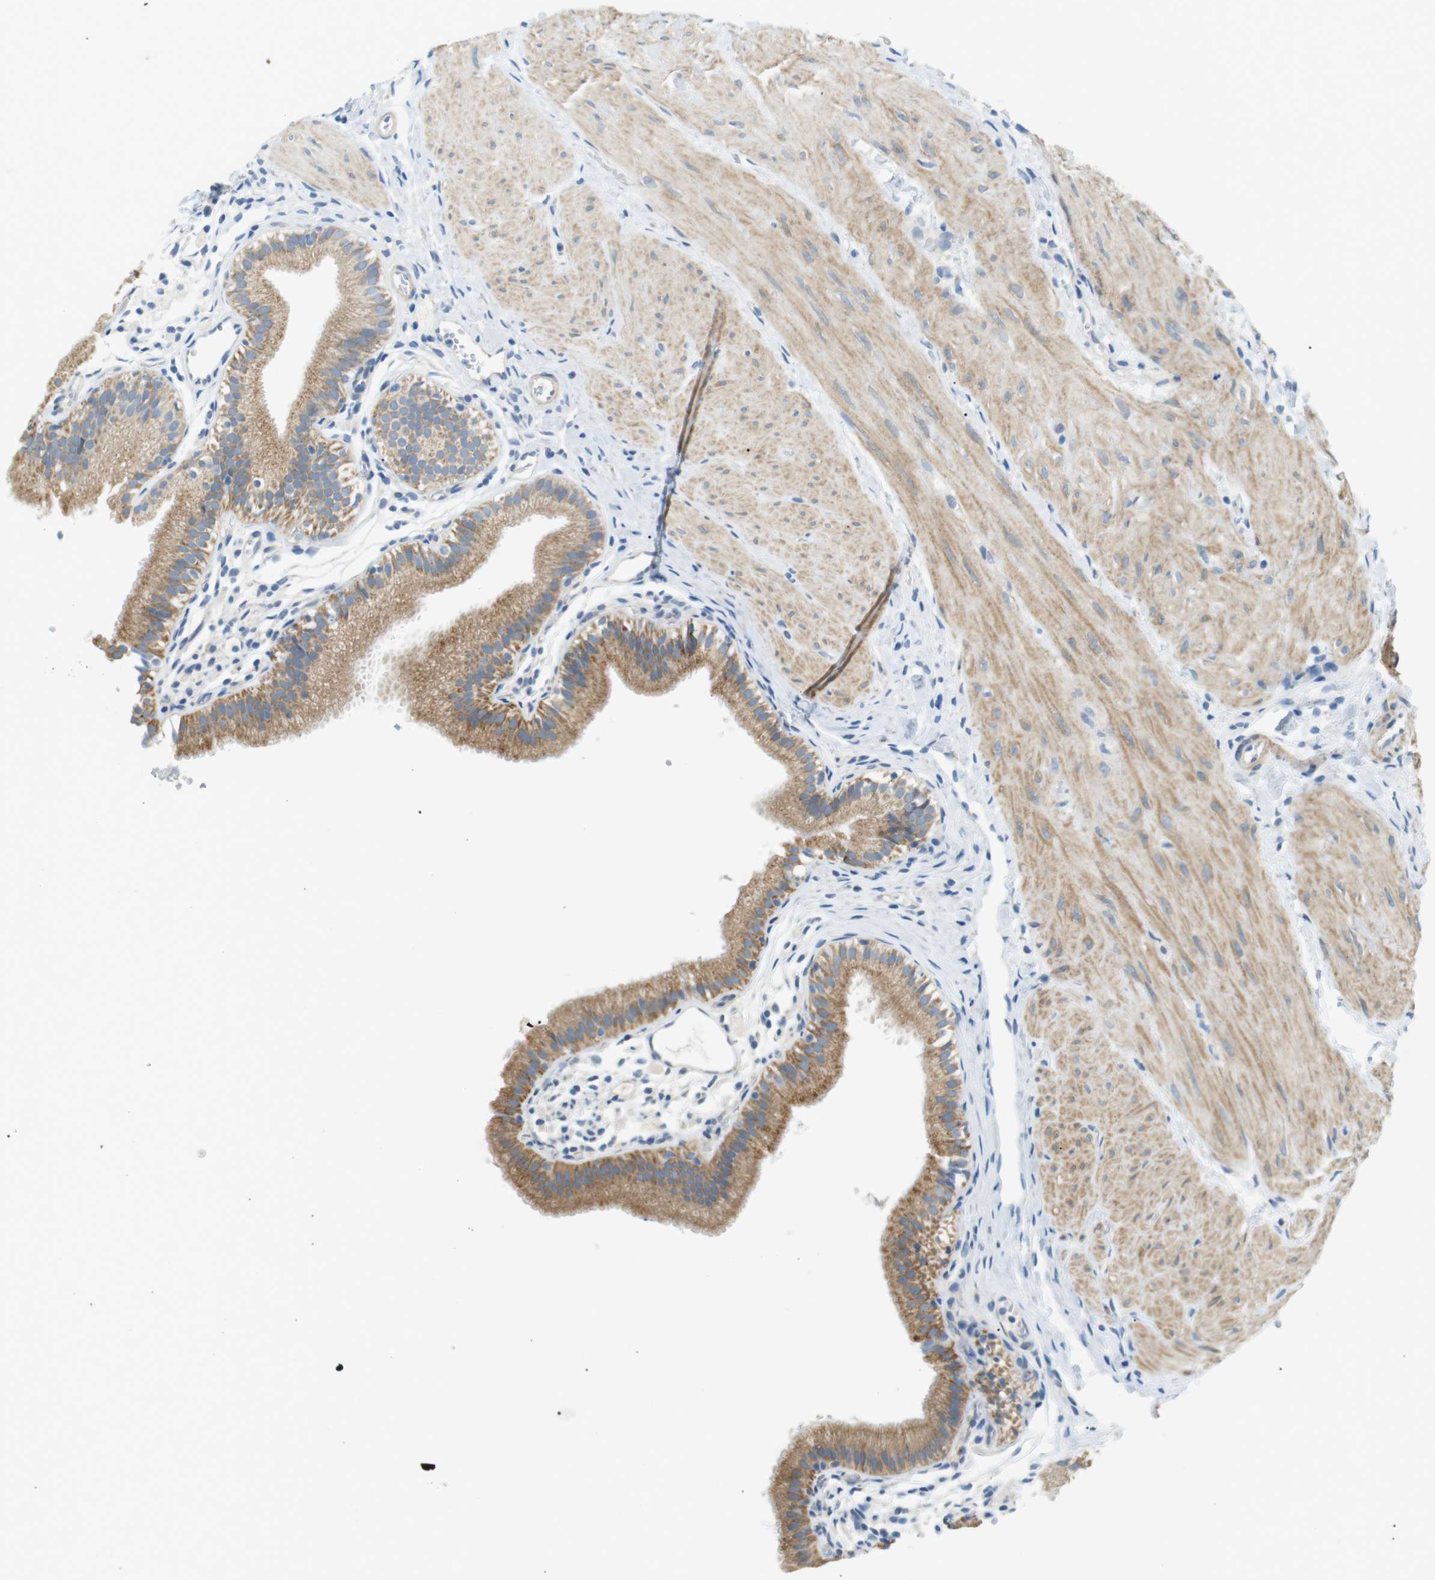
{"staining": {"intensity": "moderate", "quantity": ">75%", "location": "cytoplasmic/membranous"}, "tissue": "gallbladder", "cell_type": "Glandular cells", "image_type": "normal", "snomed": [{"axis": "morphology", "description": "Normal tissue, NOS"}, {"axis": "topography", "description": "Gallbladder"}], "caption": "High-power microscopy captured an IHC micrograph of benign gallbladder, revealing moderate cytoplasmic/membranous expression in about >75% of glandular cells.", "gene": "MTARC2", "patient": {"sex": "female", "age": 26}}